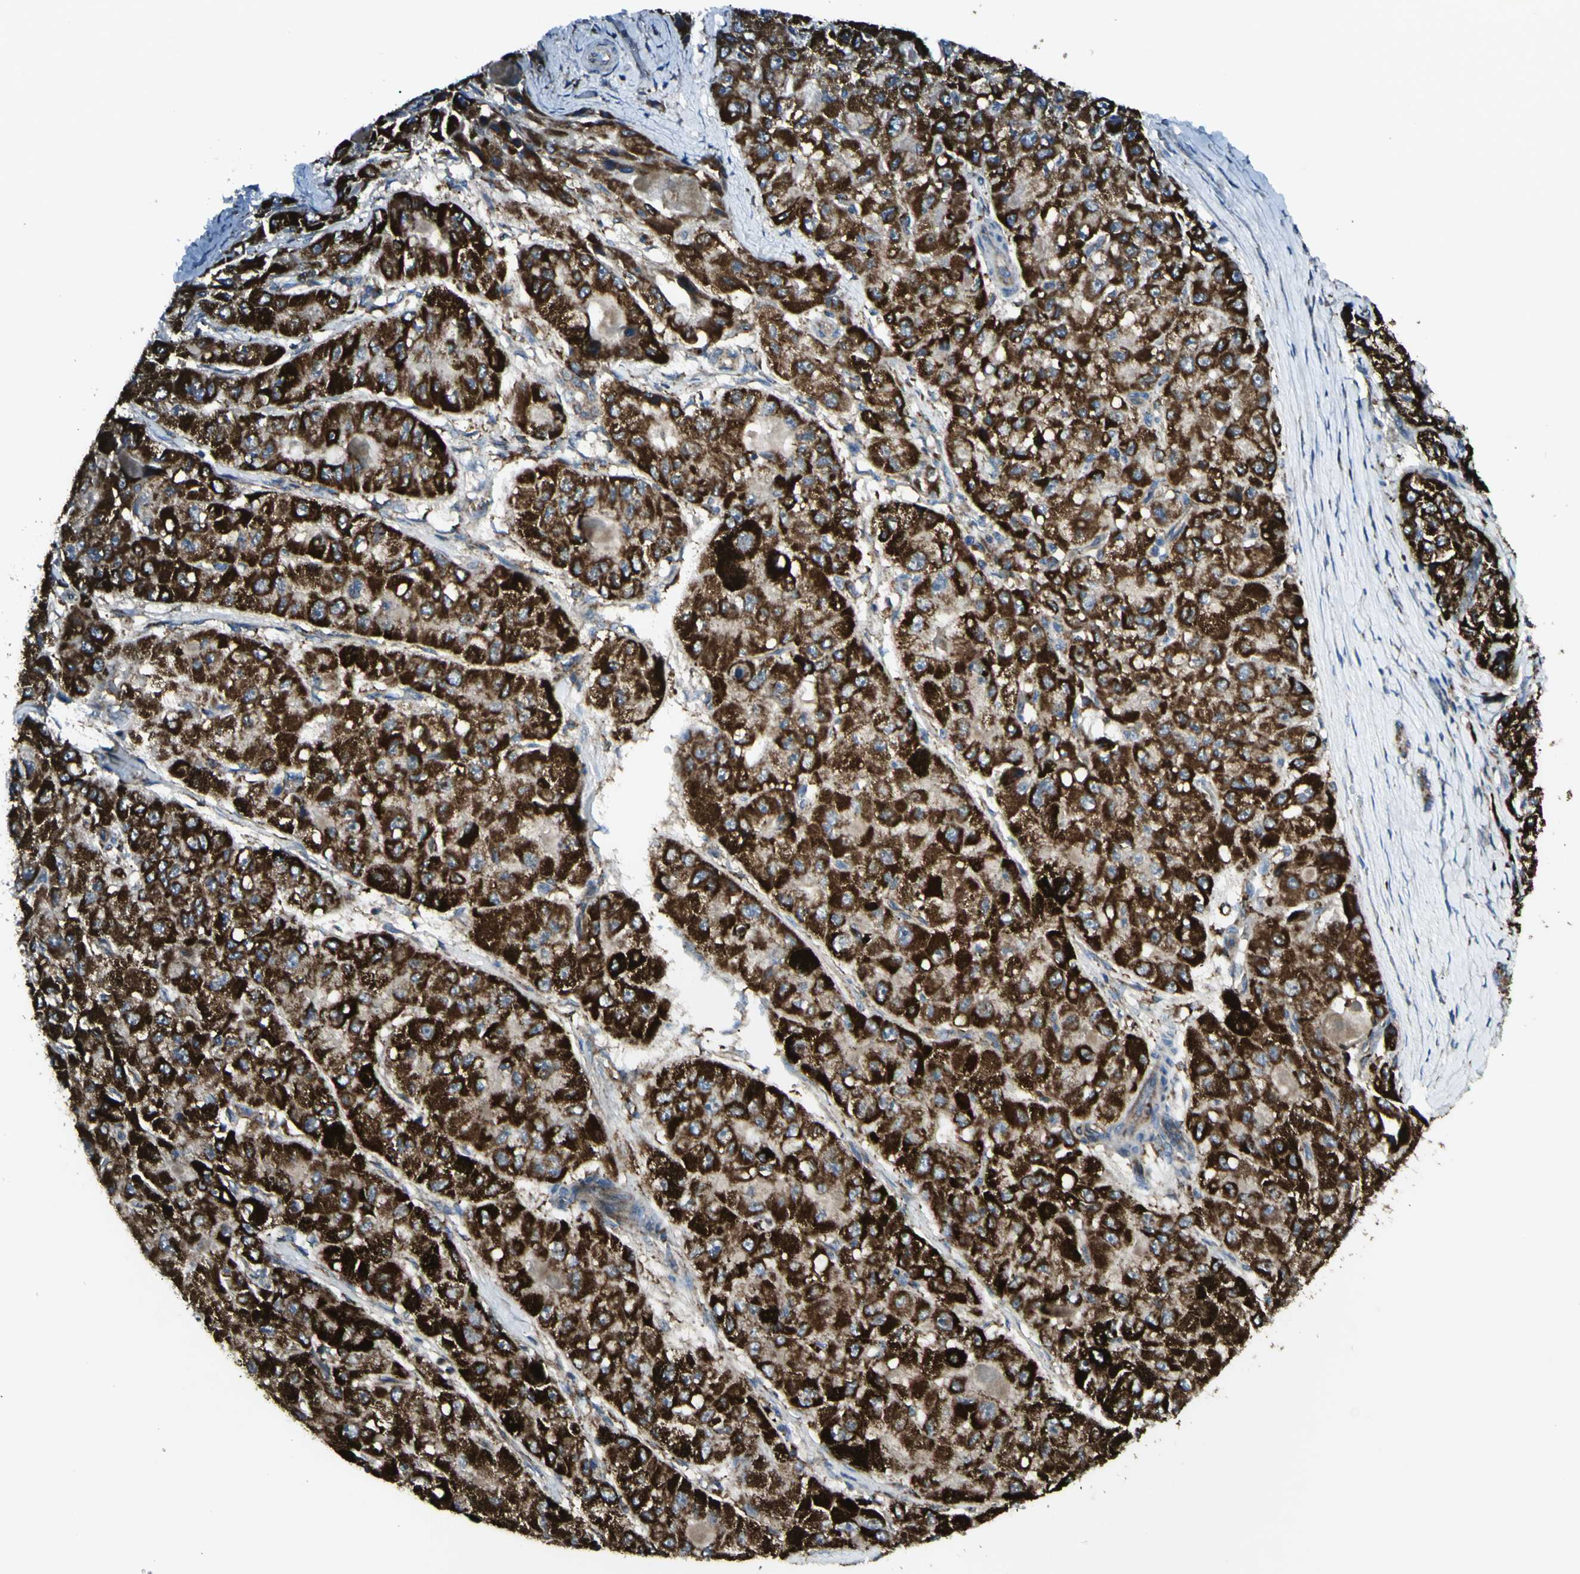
{"staining": {"intensity": "strong", "quantity": ">75%", "location": "cytoplasmic/membranous"}, "tissue": "liver cancer", "cell_type": "Tumor cells", "image_type": "cancer", "snomed": [{"axis": "morphology", "description": "Carcinoma, Hepatocellular, NOS"}, {"axis": "topography", "description": "Liver"}], "caption": "Immunohistochemistry image of human hepatocellular carcinoma (liver) stained for a protein (brown), which shows high levels of strong cytoplasmic/membranous positivity in about >75% of tumor cells.", "gene": "CYB5R1", "patient": {"sex": "male", "age": 80}}